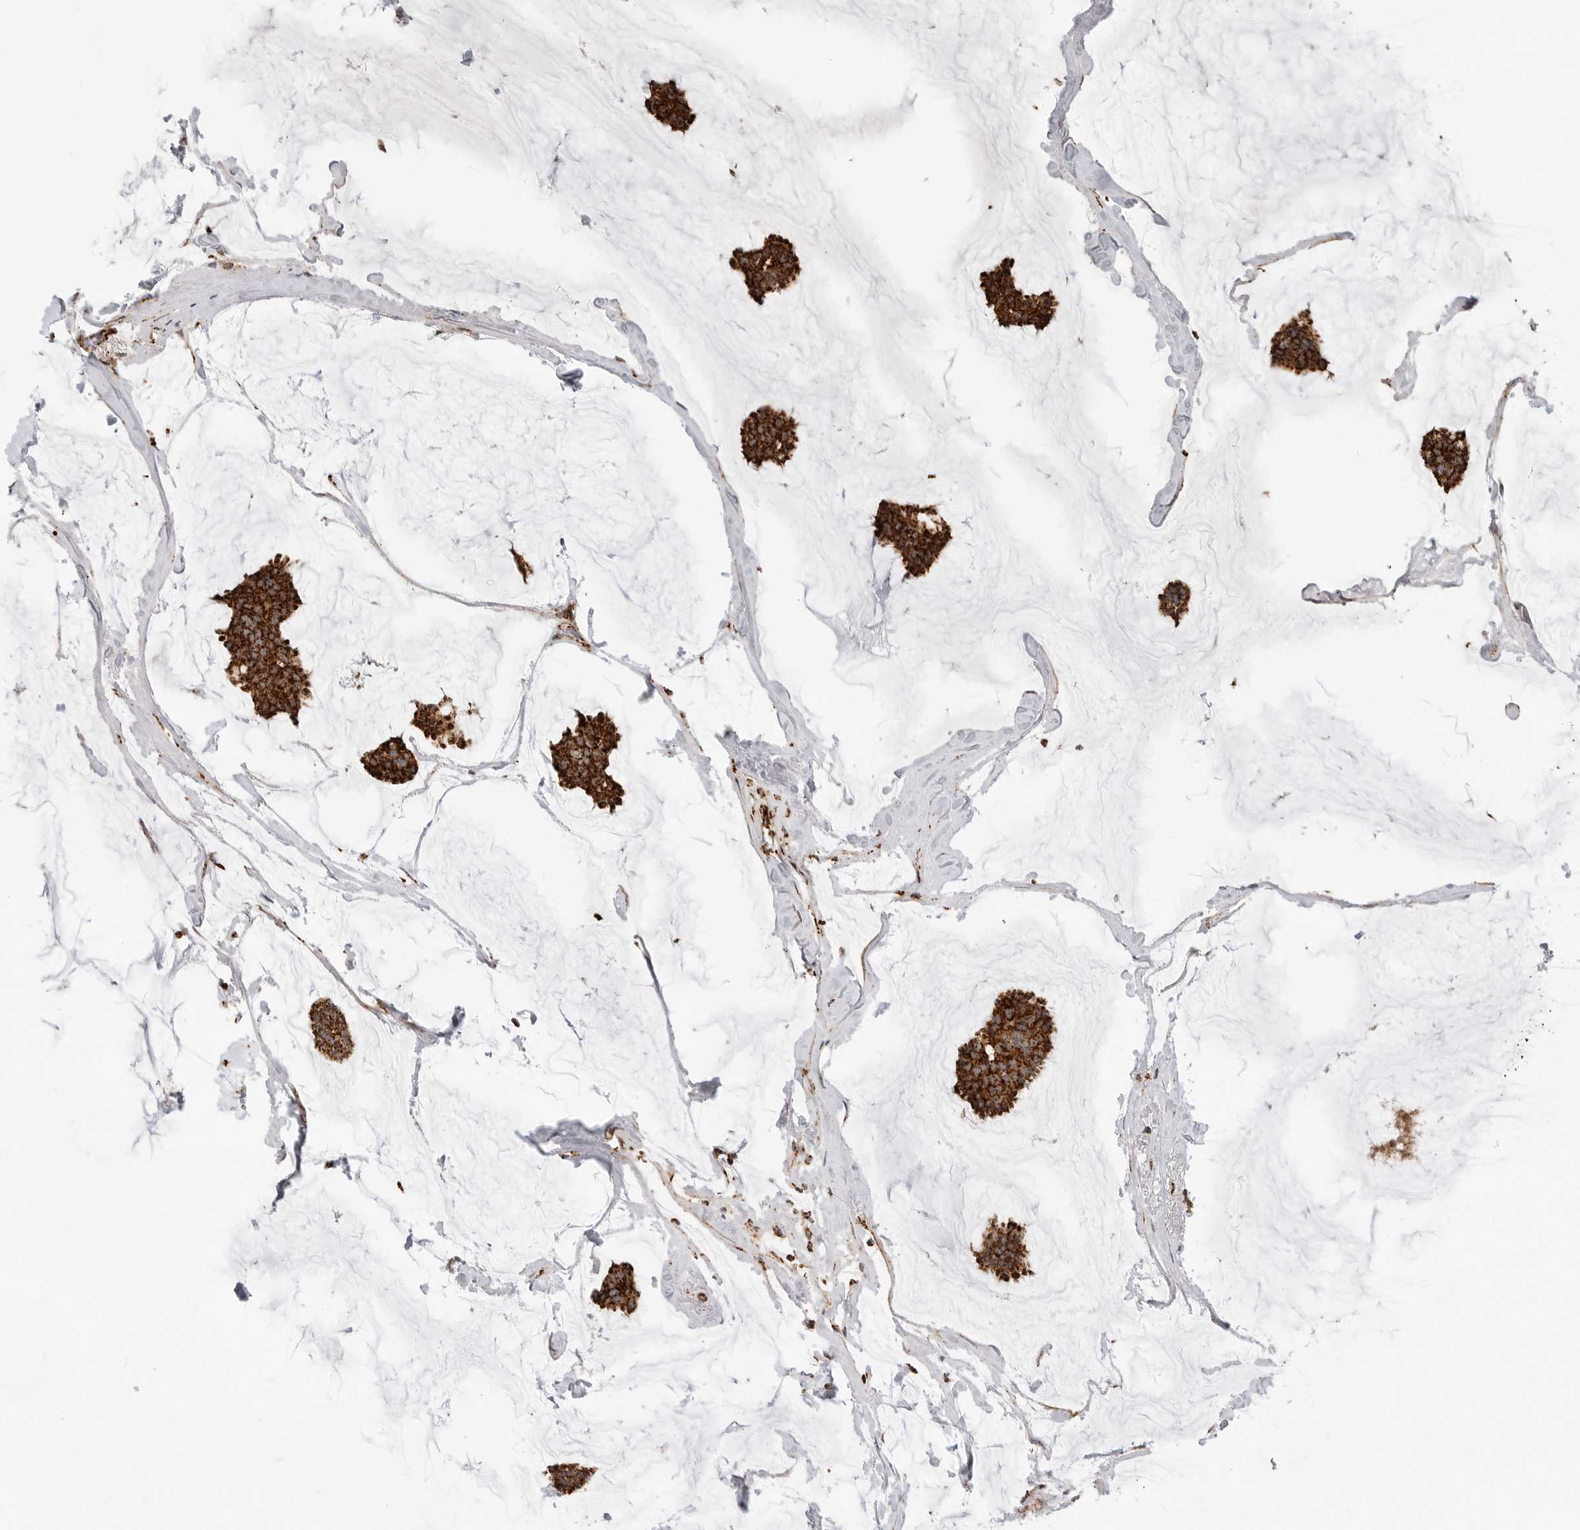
{"staining": {"intensity": "strong", "quantity": ">75%", "location": "cytoplasmic/membranous"}, "tissue": "breast cancer", "cell_type": "Tumor cells", "image_type": "cancer", "snomed": [{"axis": "morphology", "description": "Duct carcinoma"}, {"axis": "topography", "description": "Breast"}], "caption": "Breast invasive ductal carcinoma tissue displays strong cytoplasmic/membranous positivity in about >75% of tumor cells (IHC, brightfield microscopy, high magnification).", "gene": "BMP2K", "patient": {"sex": "female", "age": 93}}